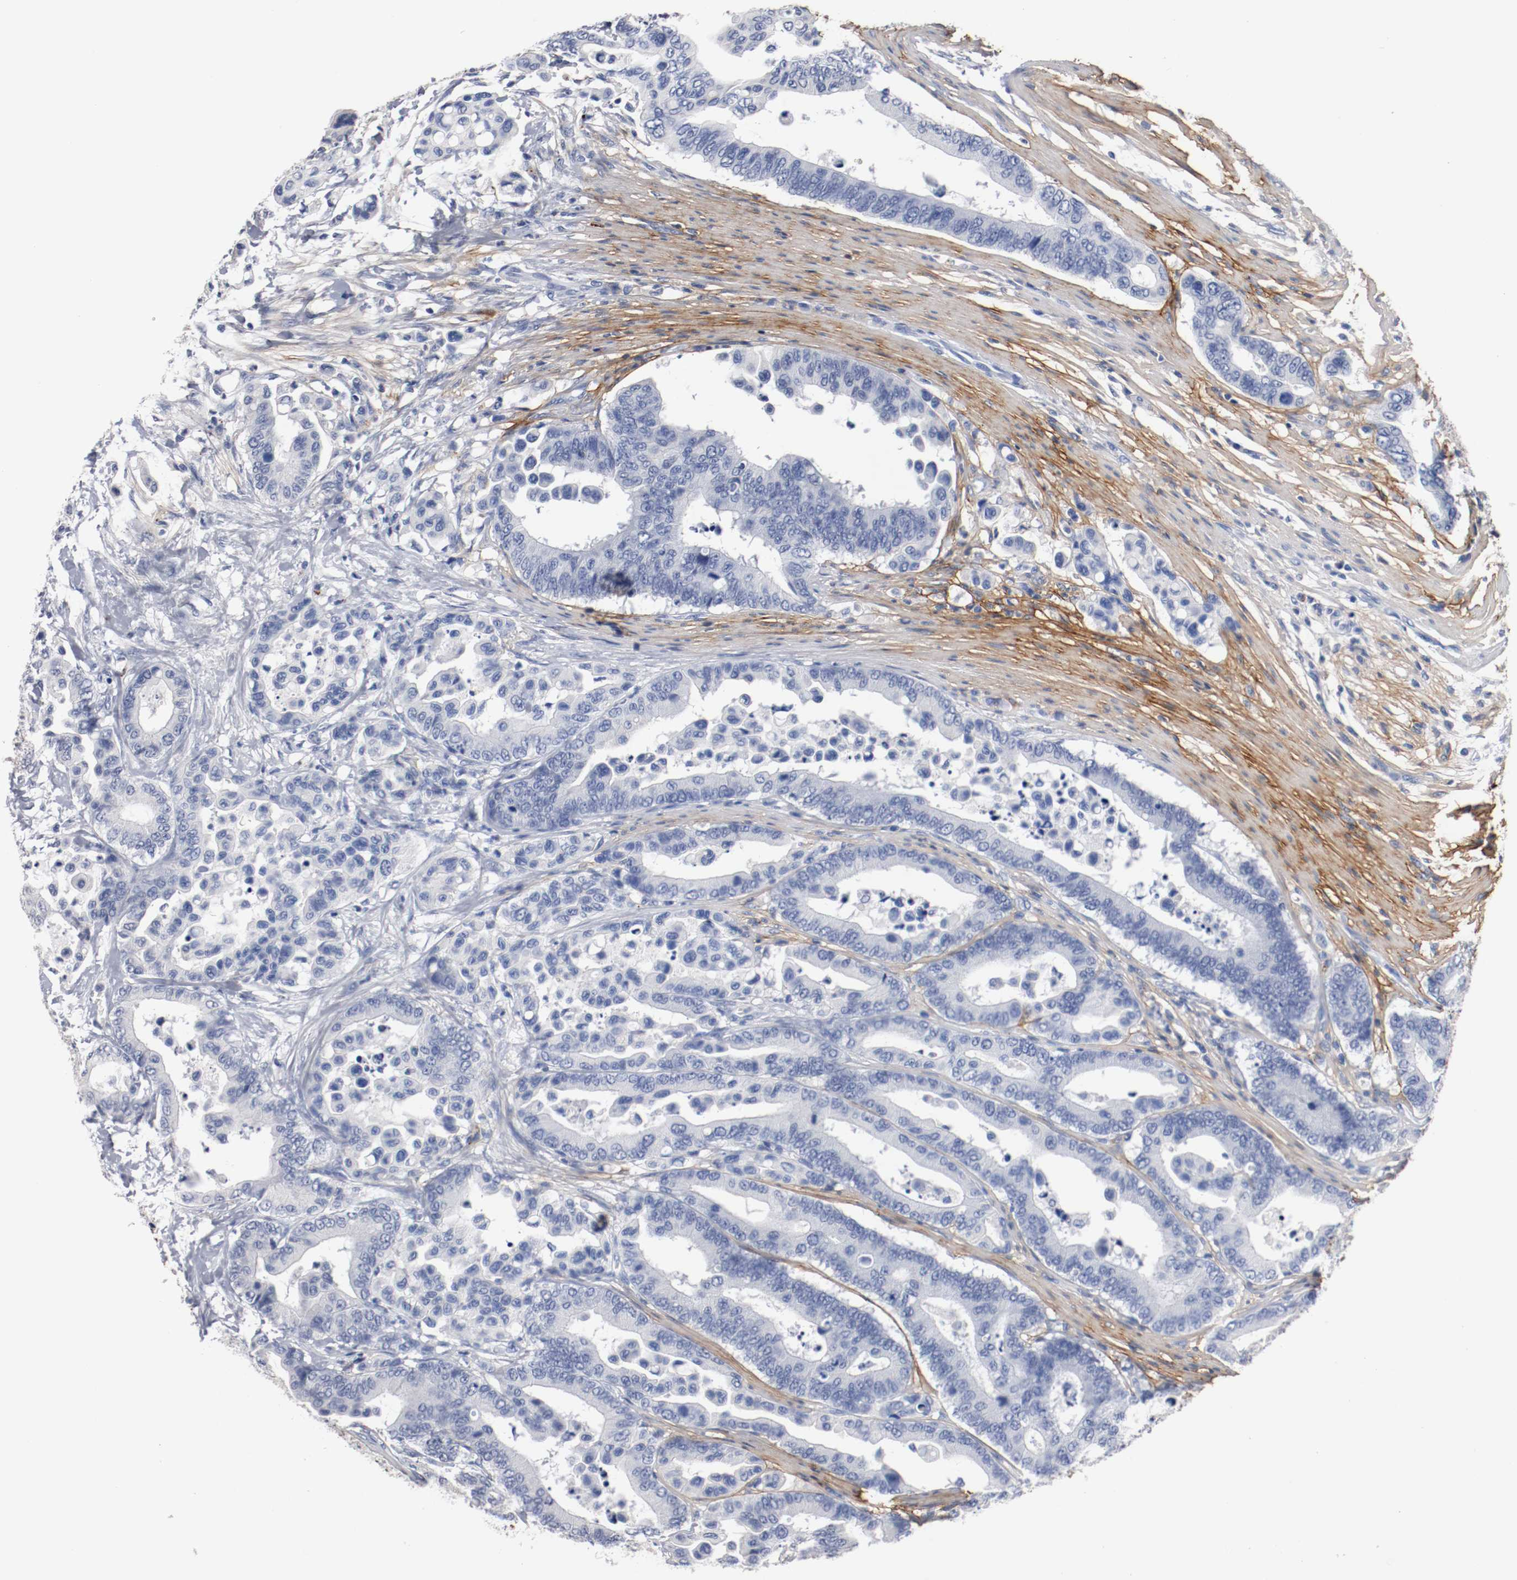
{"staining": {"intensity": "negative", "quantity": "none", "location": "none"}, "tissue": "colorectal cancer", "cell_type": "Tumor cells", "image_type": "cancer", "snomed": [{"axis": "morphology", "description": "Normal tissue, NOS"}, {"axis": "morphology", "description": "Adenocarcinoma, NOS"}, {"axis": "topography", "description": "Colon"}], "caption": "IHC micrograph of human colorectal cancer stained for a protein (brown), which reveals no staining in tumor cells.", "gene": "TNC", "patient": {"sex": "male", "age": 82}}